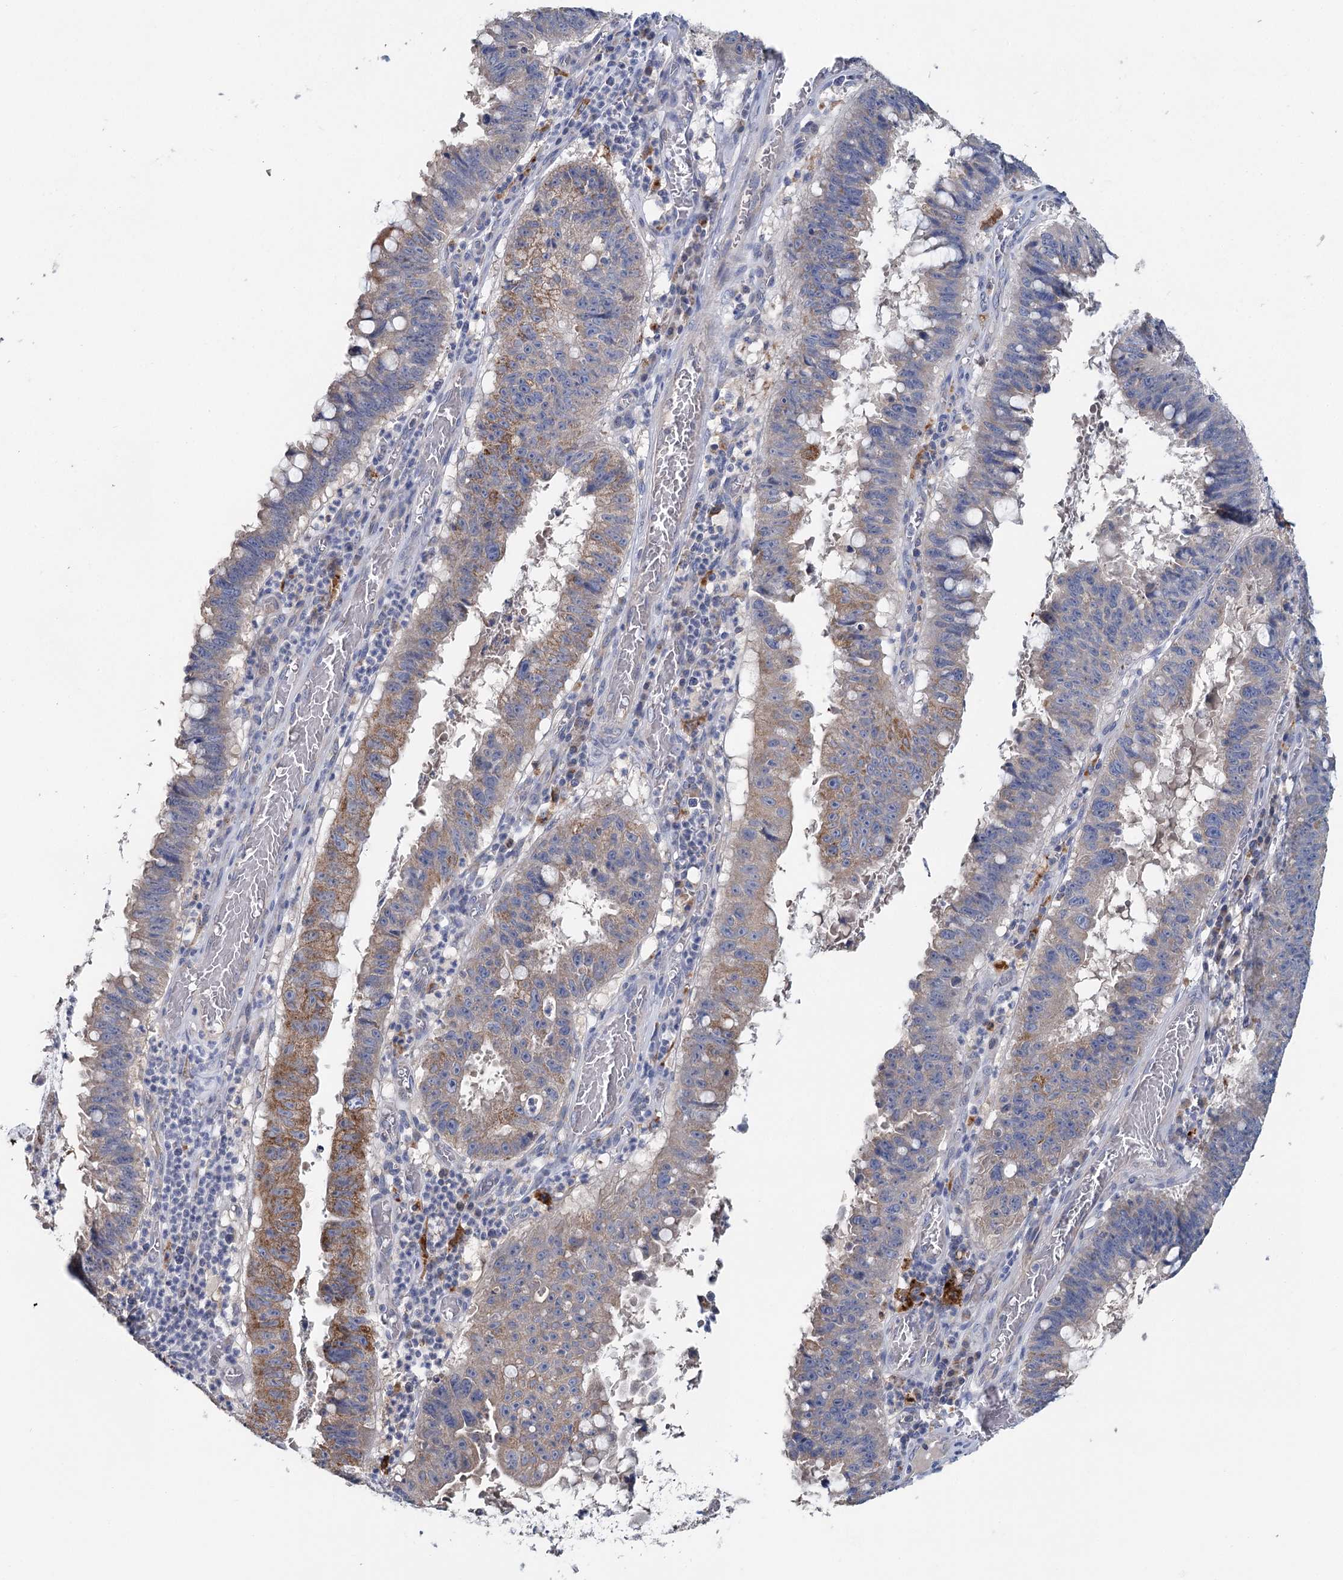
{"staining": {"intensity": "moderate", "quantity": "25%-75%", "location": "cytoplasmic/membranous"}, "tissue": "stomach cancer", "cell_type": "Tumor cells", "image_type": "cancer", "snomed": [{"axis": "morphology", "description": "Adenocarcinoma, NOS"}, {"axis": "topography", "description": "Stomach"}], "caption": "An image of stomach cancer (adenocarcinoma) stained for a protein displays moderate cytoplasmic/membranous brown staining in tumor cells.", "gene": "ANKRD16", "patient": {"sex": "male", "age": 59}}